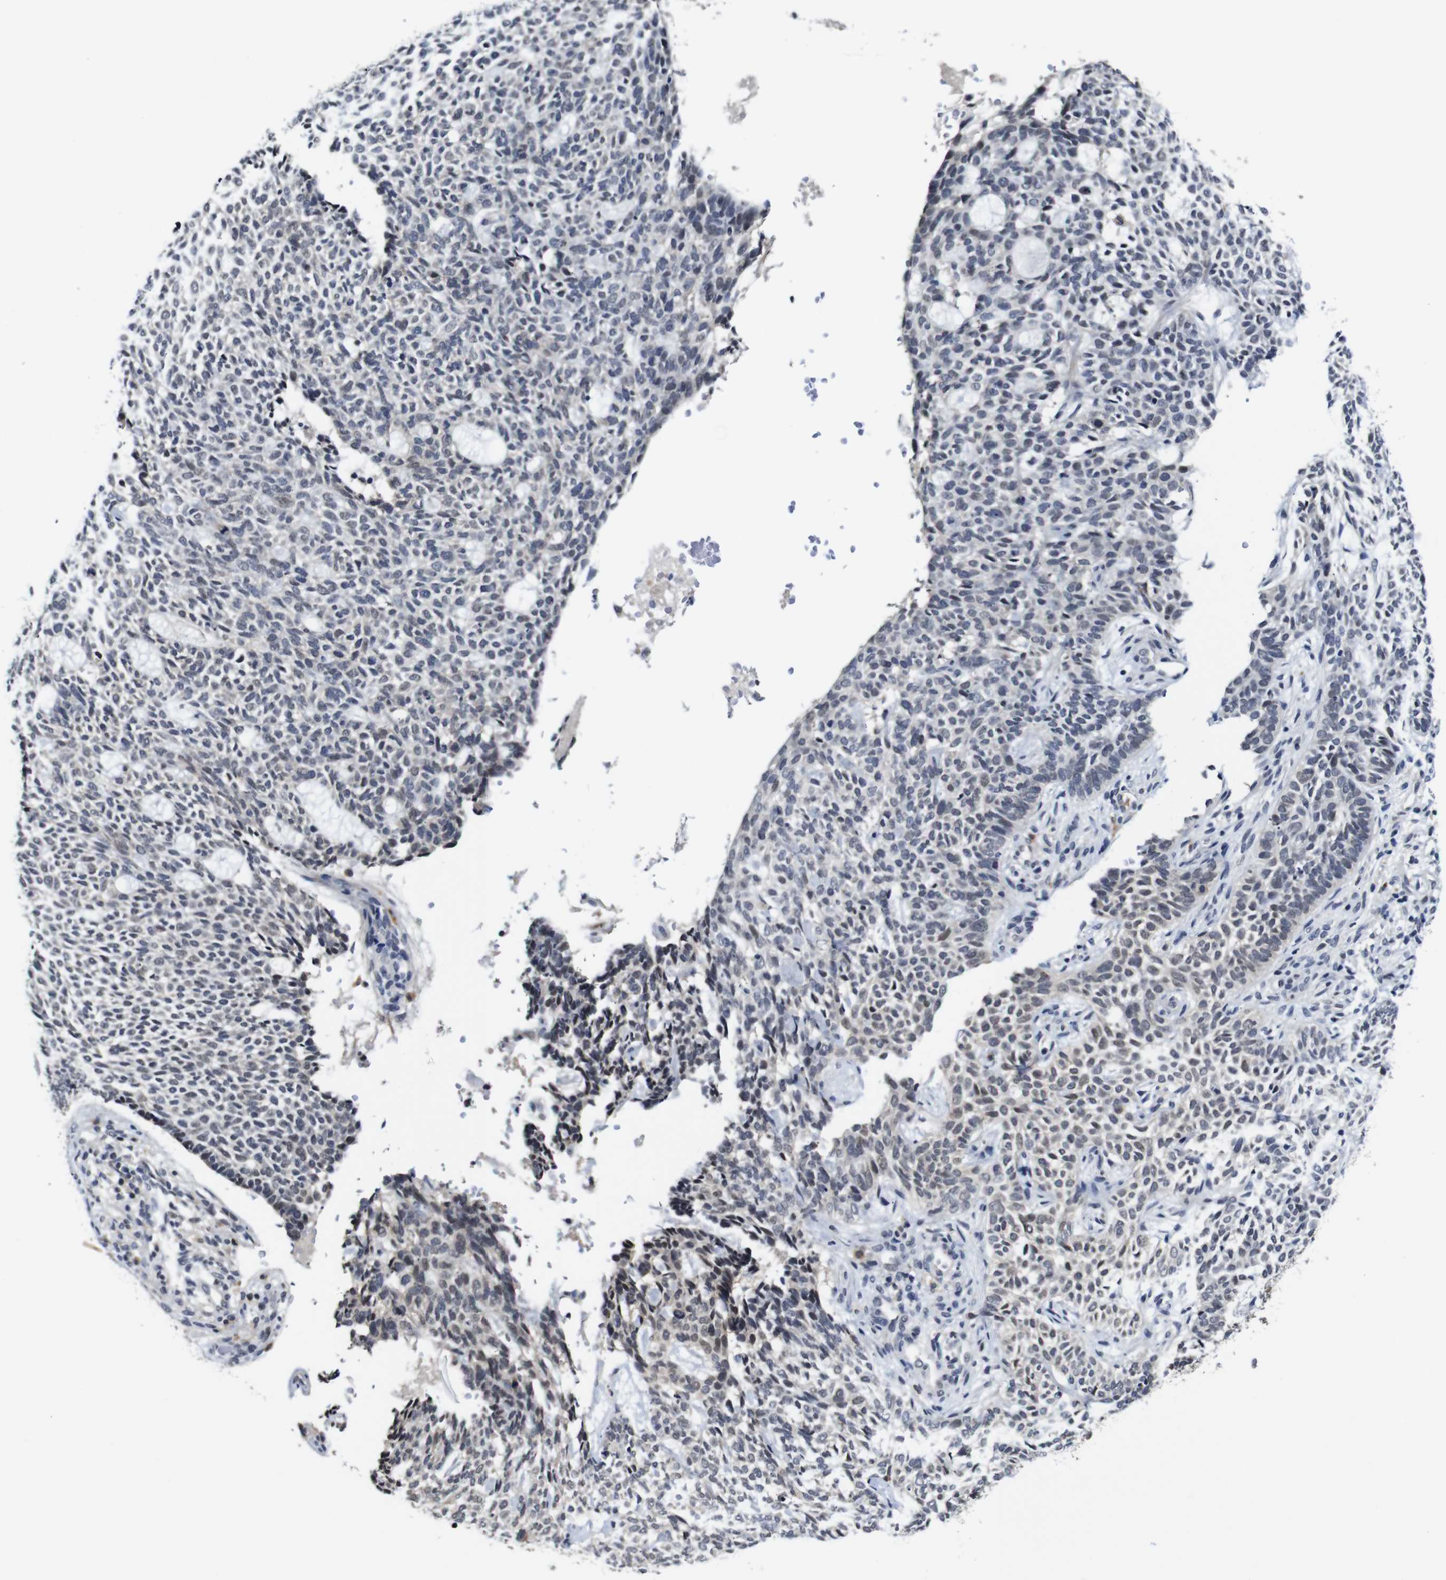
{"staining": {"intensity": "weak", "quantity": "<25%", "location": "nuclear"}, "tissue": "skin cancer", "cell_type": "Tumor cells", "image_type": "cancer", "snomed": [{"axis": "morphology", "description": "Basal cell carcinoma"}, {"axis": "topography", "description": "Skin"}], "caption": "This is an IHC photomicrograph of skin basal cell carcinoma. There is no positivity in tumor cells.", "gene": "NTRK3", "patient": {"sex": "male", "age": 87}}